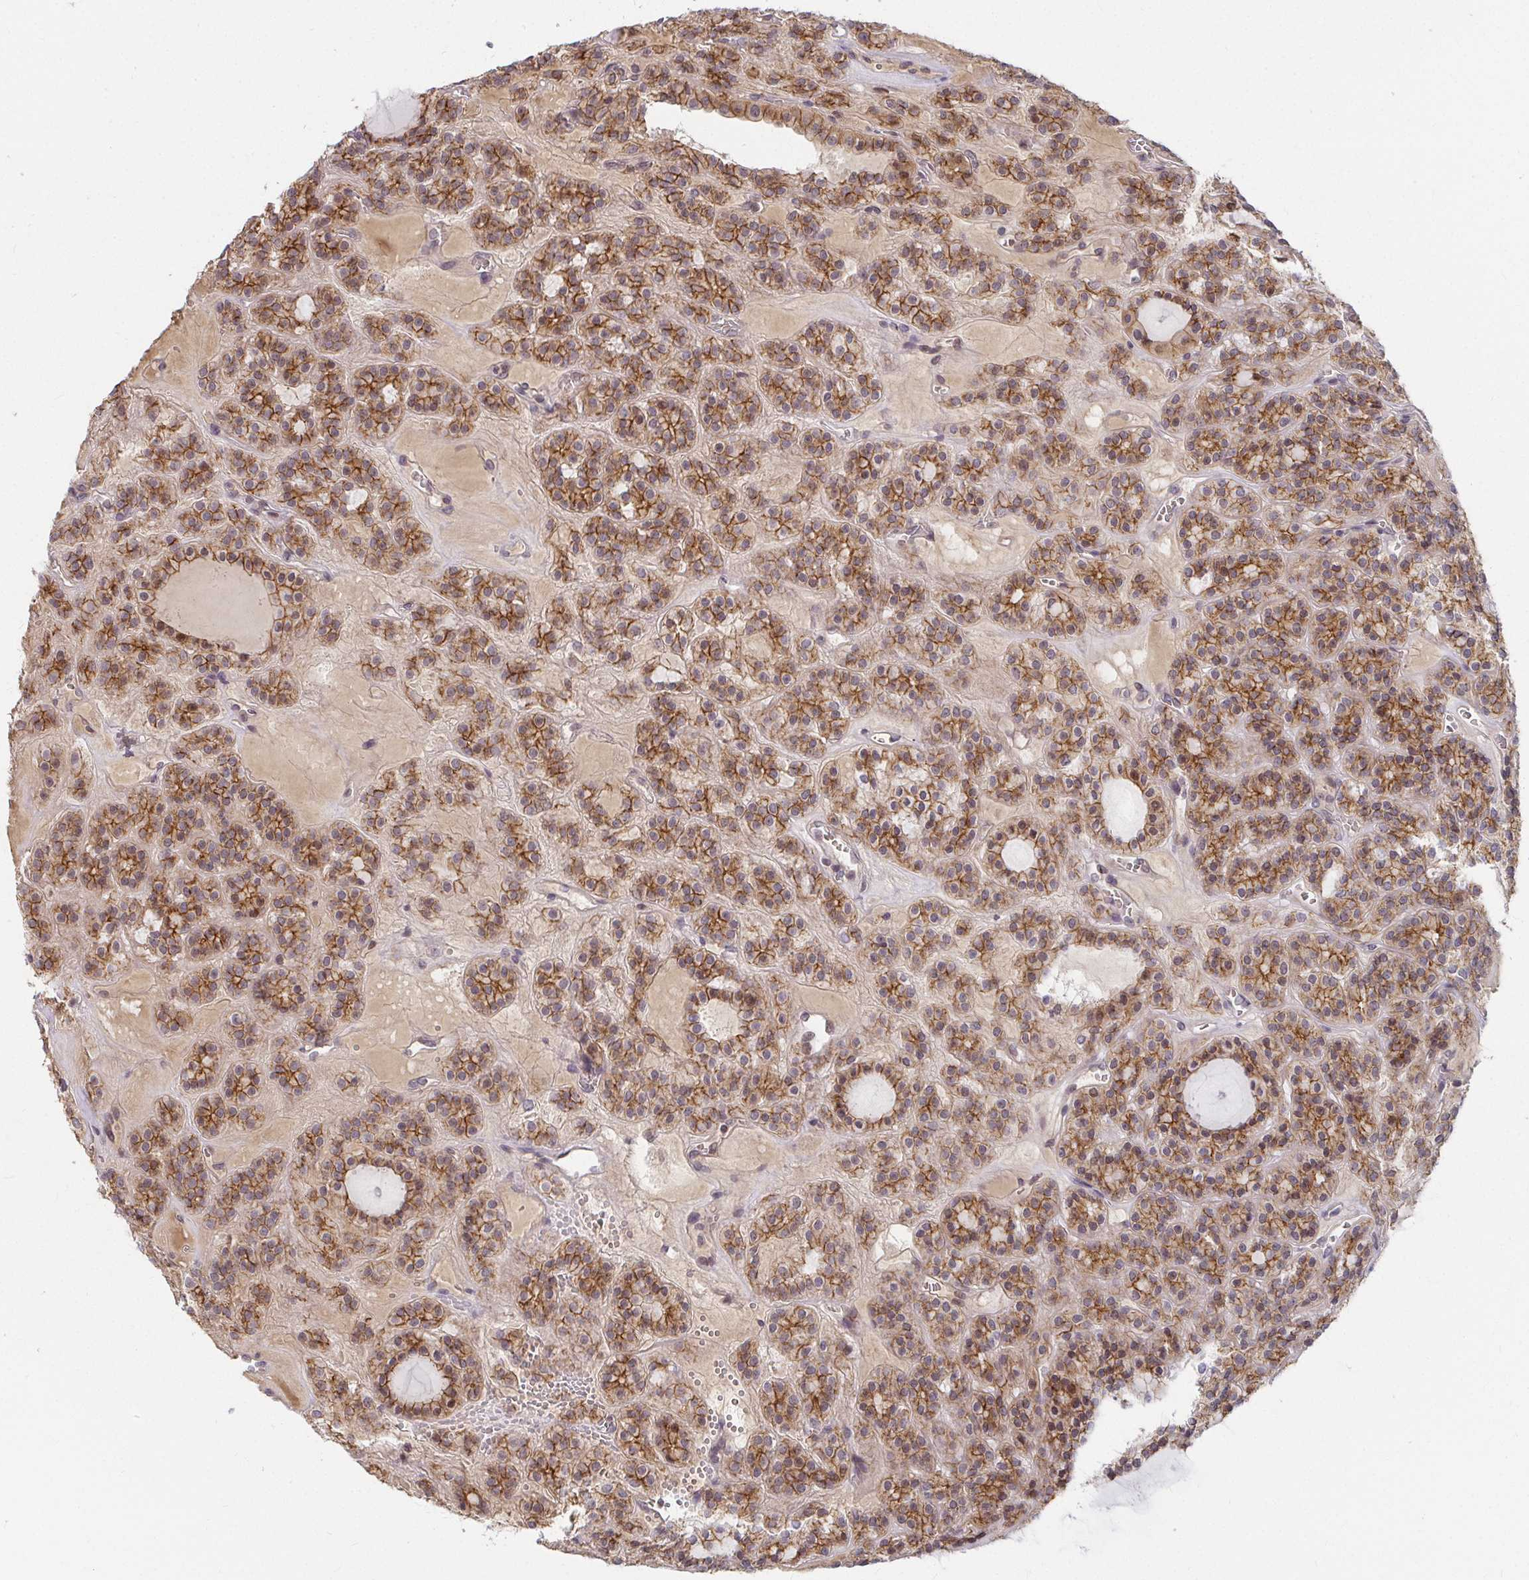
{"staining": {"intensity": "moderate", "quantity": ">75%", "location": "cytoplasmic/membranous"}, "tissue": "thyroid cancer", "cell_type": "Tumor cells", "image_type": "cancer", "snomed": [{"axis": "morphology", "description": "Follicular adenoma carcinoma, NOS"}, {"axis": "topography", "description": "Thyroid gland"}], "caption": "Immunohistochemical staining of thyroid cancer exhibits moderate cytoplasmic/membranous protein staining in about >75% of tumor cells.", "gene": "ANK3", "patient": {"sex": "female", "age": 63}}